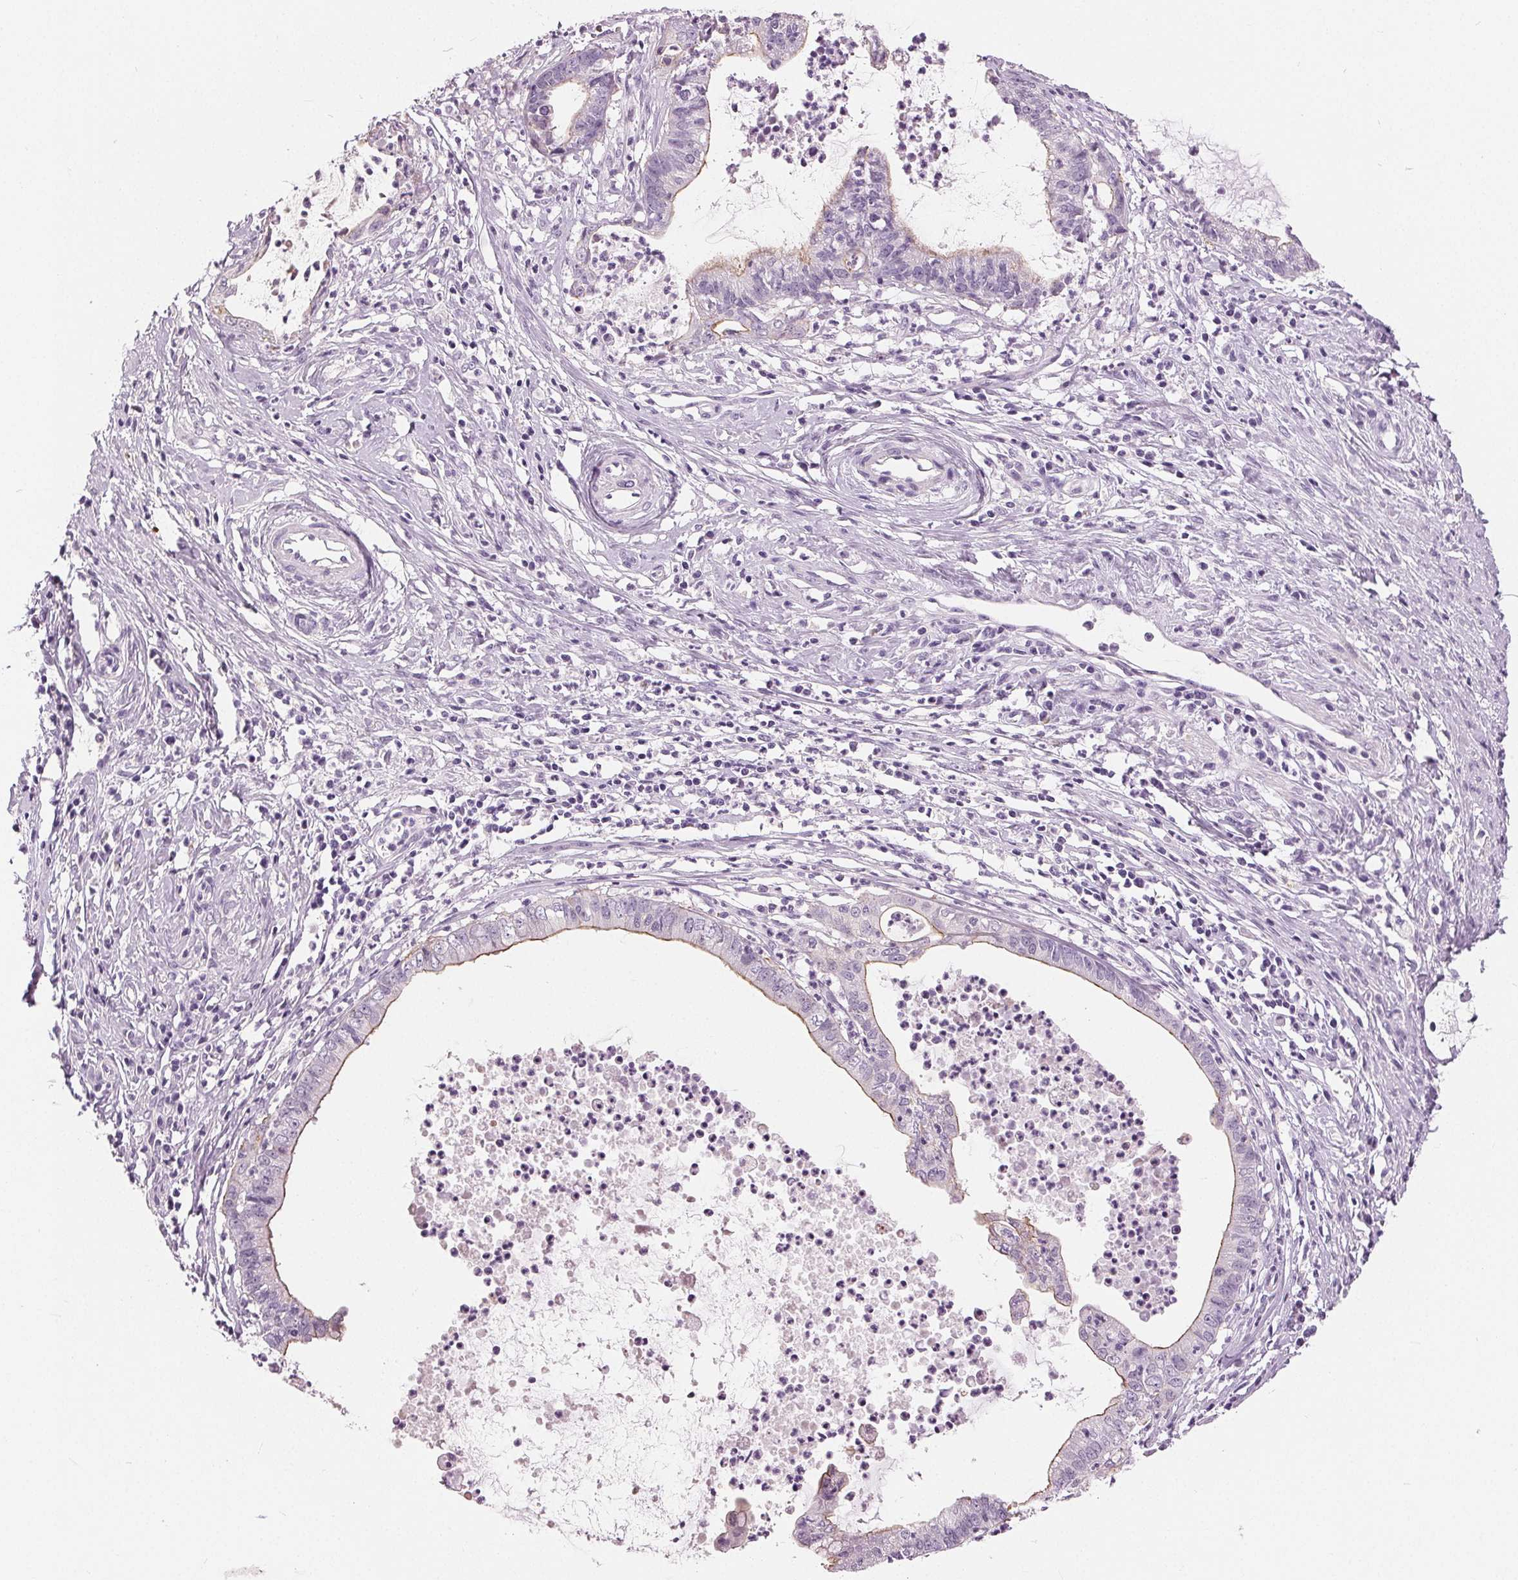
{"staining": {"intensity": "moderate", "quantity": "<25%", "location": "cytoplasmic/membranous"}, "tissue": "cervical cancer", "cell_type": "Tumor cells", "image_type": "cancer", "snomed": [{"axis": "morphology", "description": "Normal tissue, NOS"}, {"axis": "morphology", "description": "Adenocarcinoma, NOS"}, {"axis": "topography", "description": "Cervix"}], "caption": "Immunohistochemistry photomicrograph of neoplastic tissue: human cervical cancer (adenocarcinoma) stained using immunohistochemistry (IHC) displays low levels of moderate protein expression localized specifically in the cytoplasmic/membranous of tumor cells, appearing as a cytoplasmic/membranous brown color.", "gene": "MISP", "patient": {"sex": "female", "age": 38}}